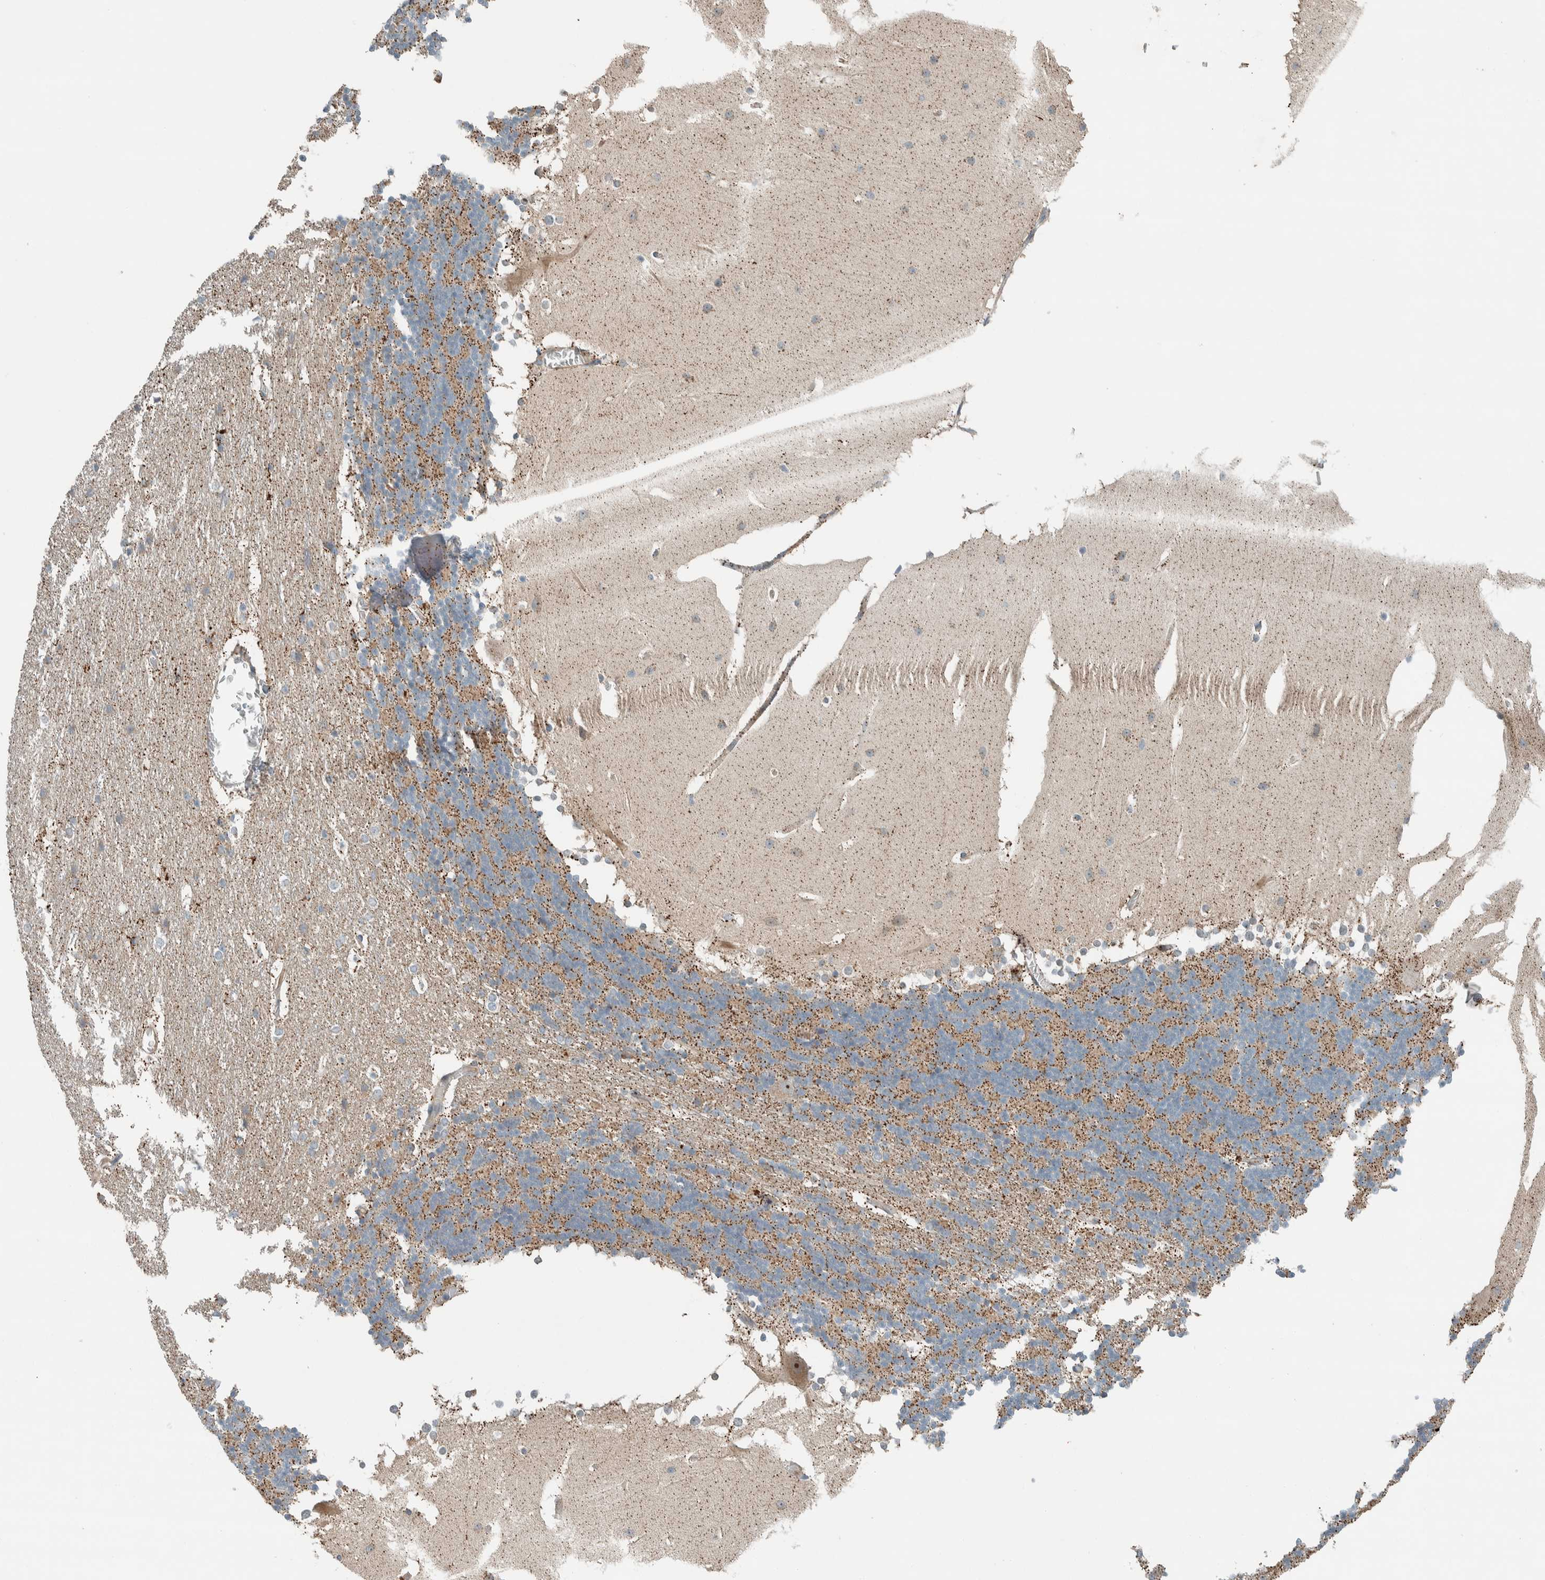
{"staining": {"intensity": "moderate", "quantity": "<25%", "location": "cytoplasmic/membranous"}, "tissue": "cerebellum", "cell_type": "Cells in granular layer", "image_type": "normal", "snomed": [{"axis": "morphology", "description": "Normal tissue, NOS"}, {"axis": "topography", "description": "Cerebellum"}], "caption": "Approximately <25% of cells in granular layer in normal cerebellum demonstrate moderate cytoplasmic/membranous protein positivity as visualized by brown immunohistochemical staining.", "gene": "SLFN12L", "patient": {"sex": "female", "age": 19}}